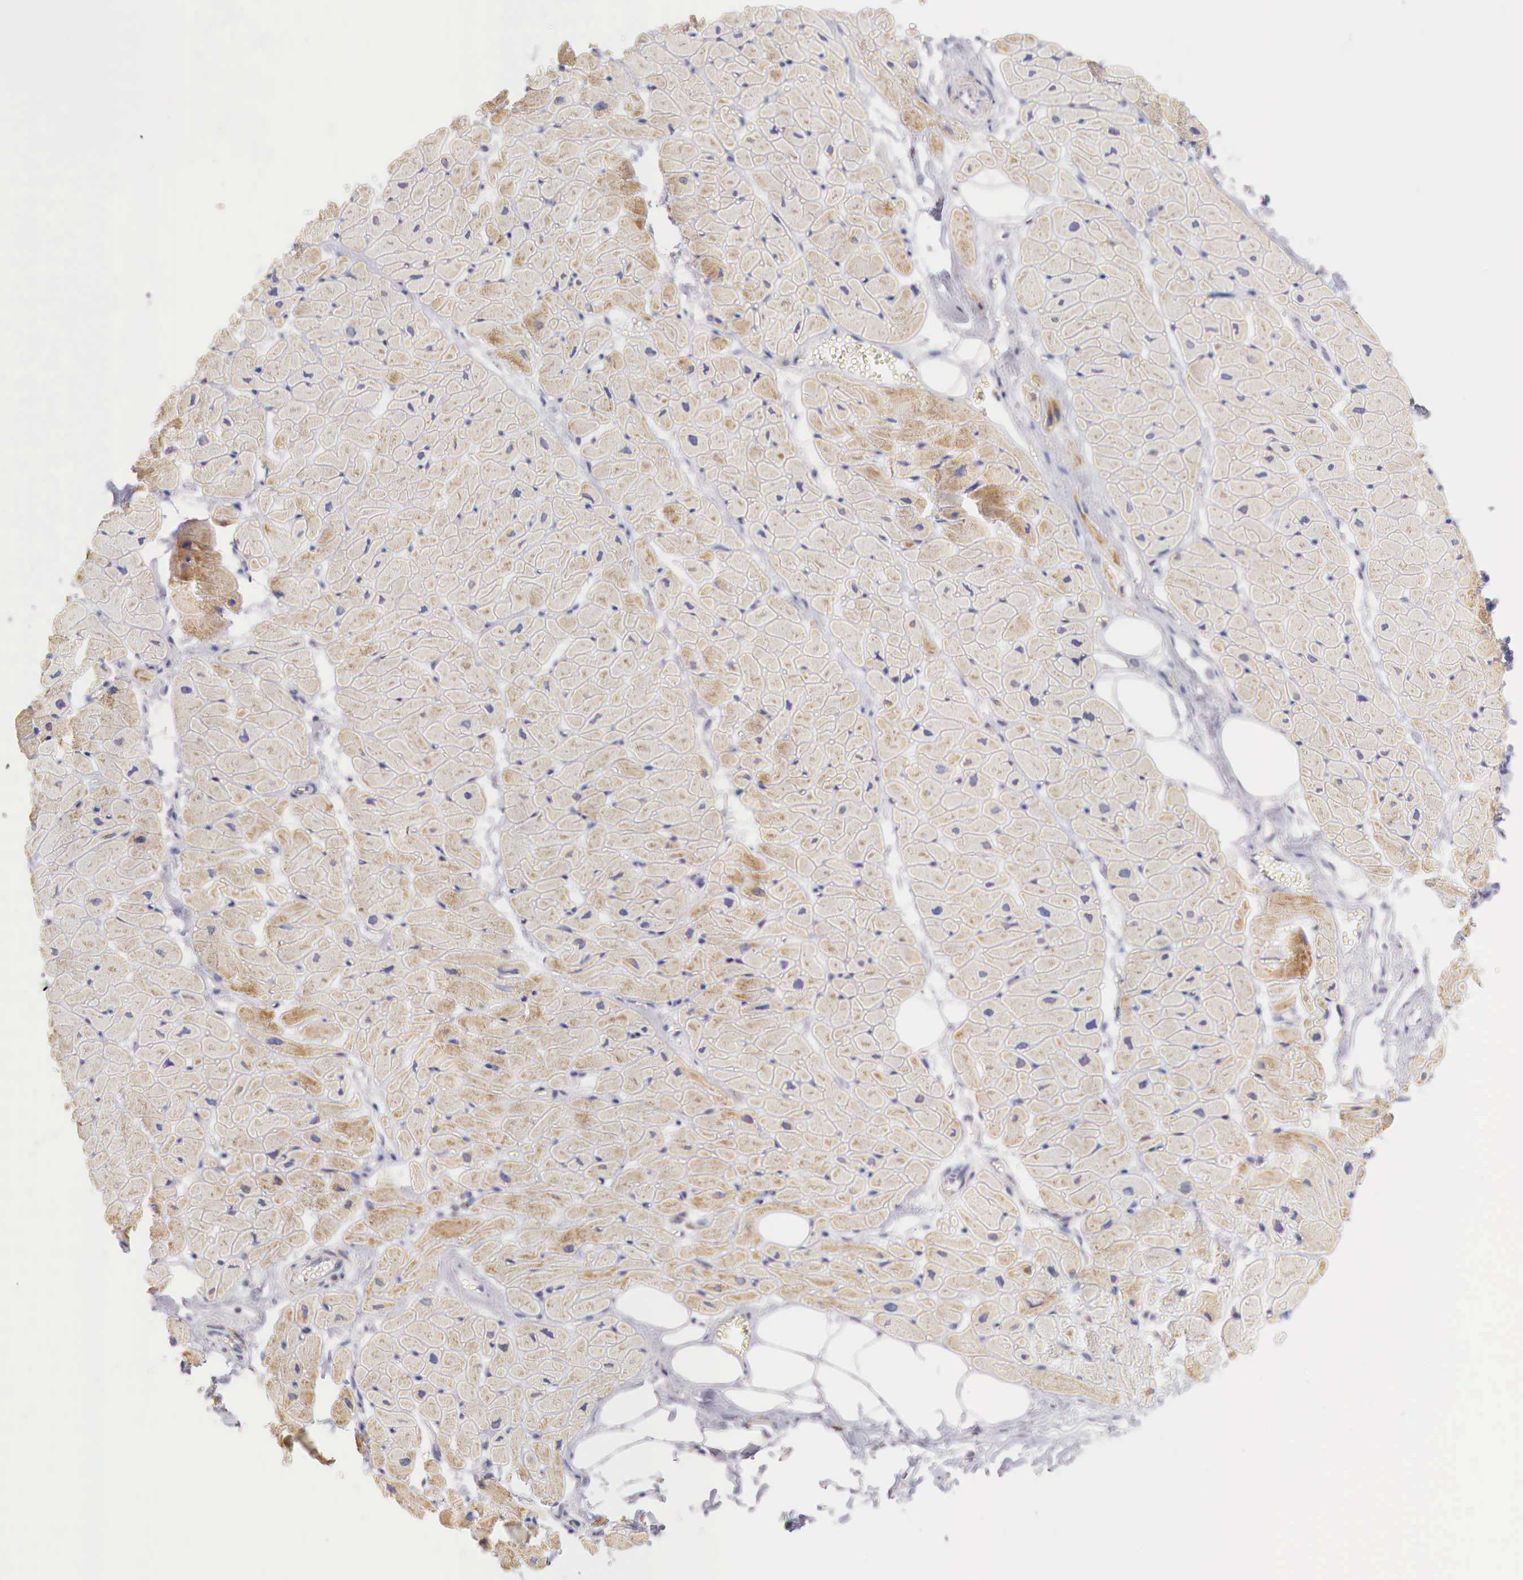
{"staining": {"intensity": "weak", "quantity": ">75%", "location": "cytoplasmic/membranous"}, "tissue": "heart muscle", "cell_type": "Cardiomyocytes", "image_type": "normal", "snomed": [{"axis": "morphology", "description": "Normal tissue, NOS"}, {"axis": "topography", "description": "Heart"}], "caption": "Immunohistochemistry photomicrograph of unremarkable heart muscle: heart muscle stained using immunohistochemistry demonstrates low levels of weak protein expression localized specifically in the cytoplasmic/membranous of cardiomyocytes, appearing as a cytoplasmic/membranous brown color.", "gene": "IDH3G", "patient": {"sex": "female", "age": 19}}